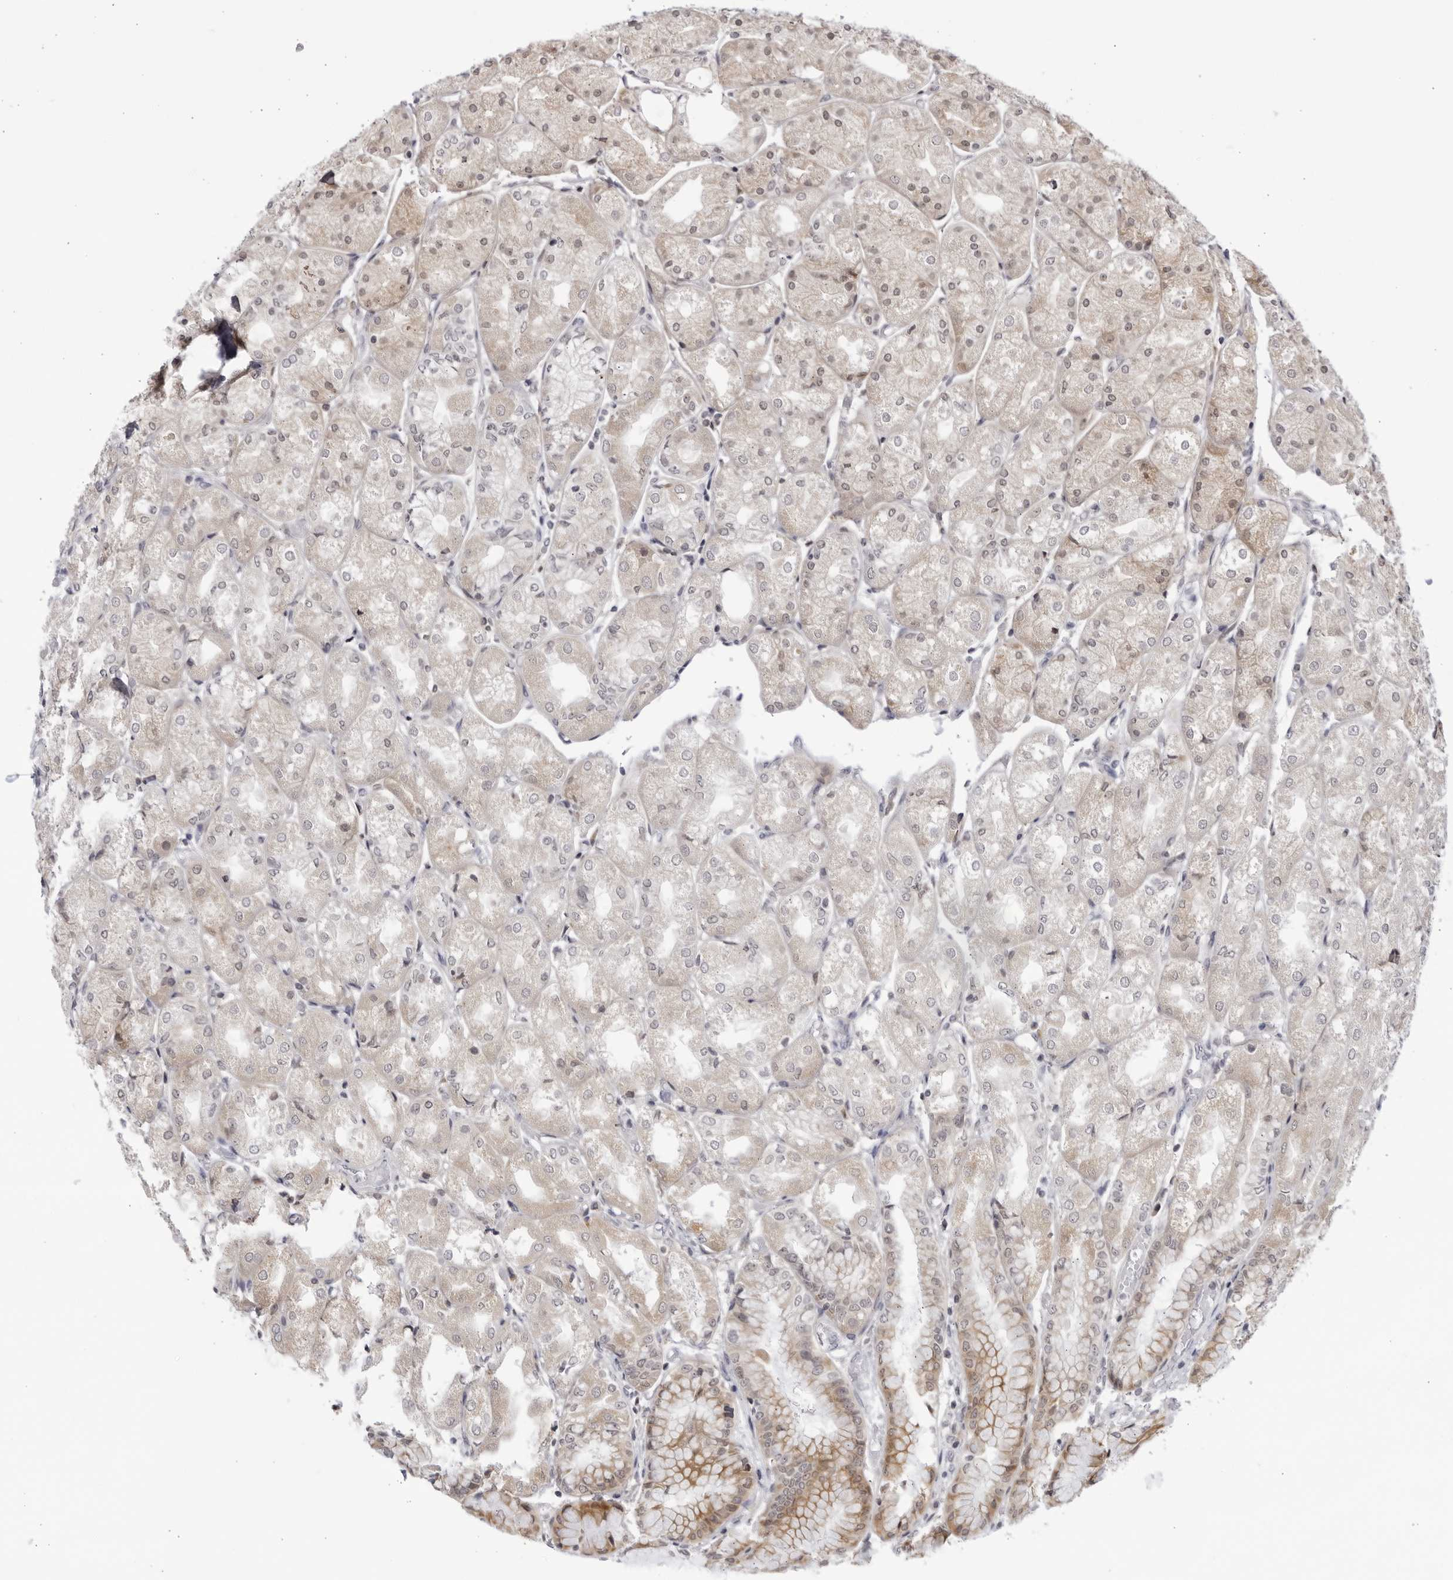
{"staining": {"intensity": "moderate", "quantity": "25%-75%", "location": "cytoplasmic/membranous"}, "tissue": "stomach", "cell_type": "Glandular cells", "image_type": "normal", "snomed": [{"axis": "morphology", "description": "Normal tissue, NOS"}, {"axis": "topography", "description": "Stomach, upper"}], "caption": "Immunohistochemical staining of benign stomach demonstrates medium levels of moderate cytoplasmic/membranous expression in about 25%-75% of glandular cells.", "gene": "CNBD1", "patient": {"sex": "male", "age": 72}}